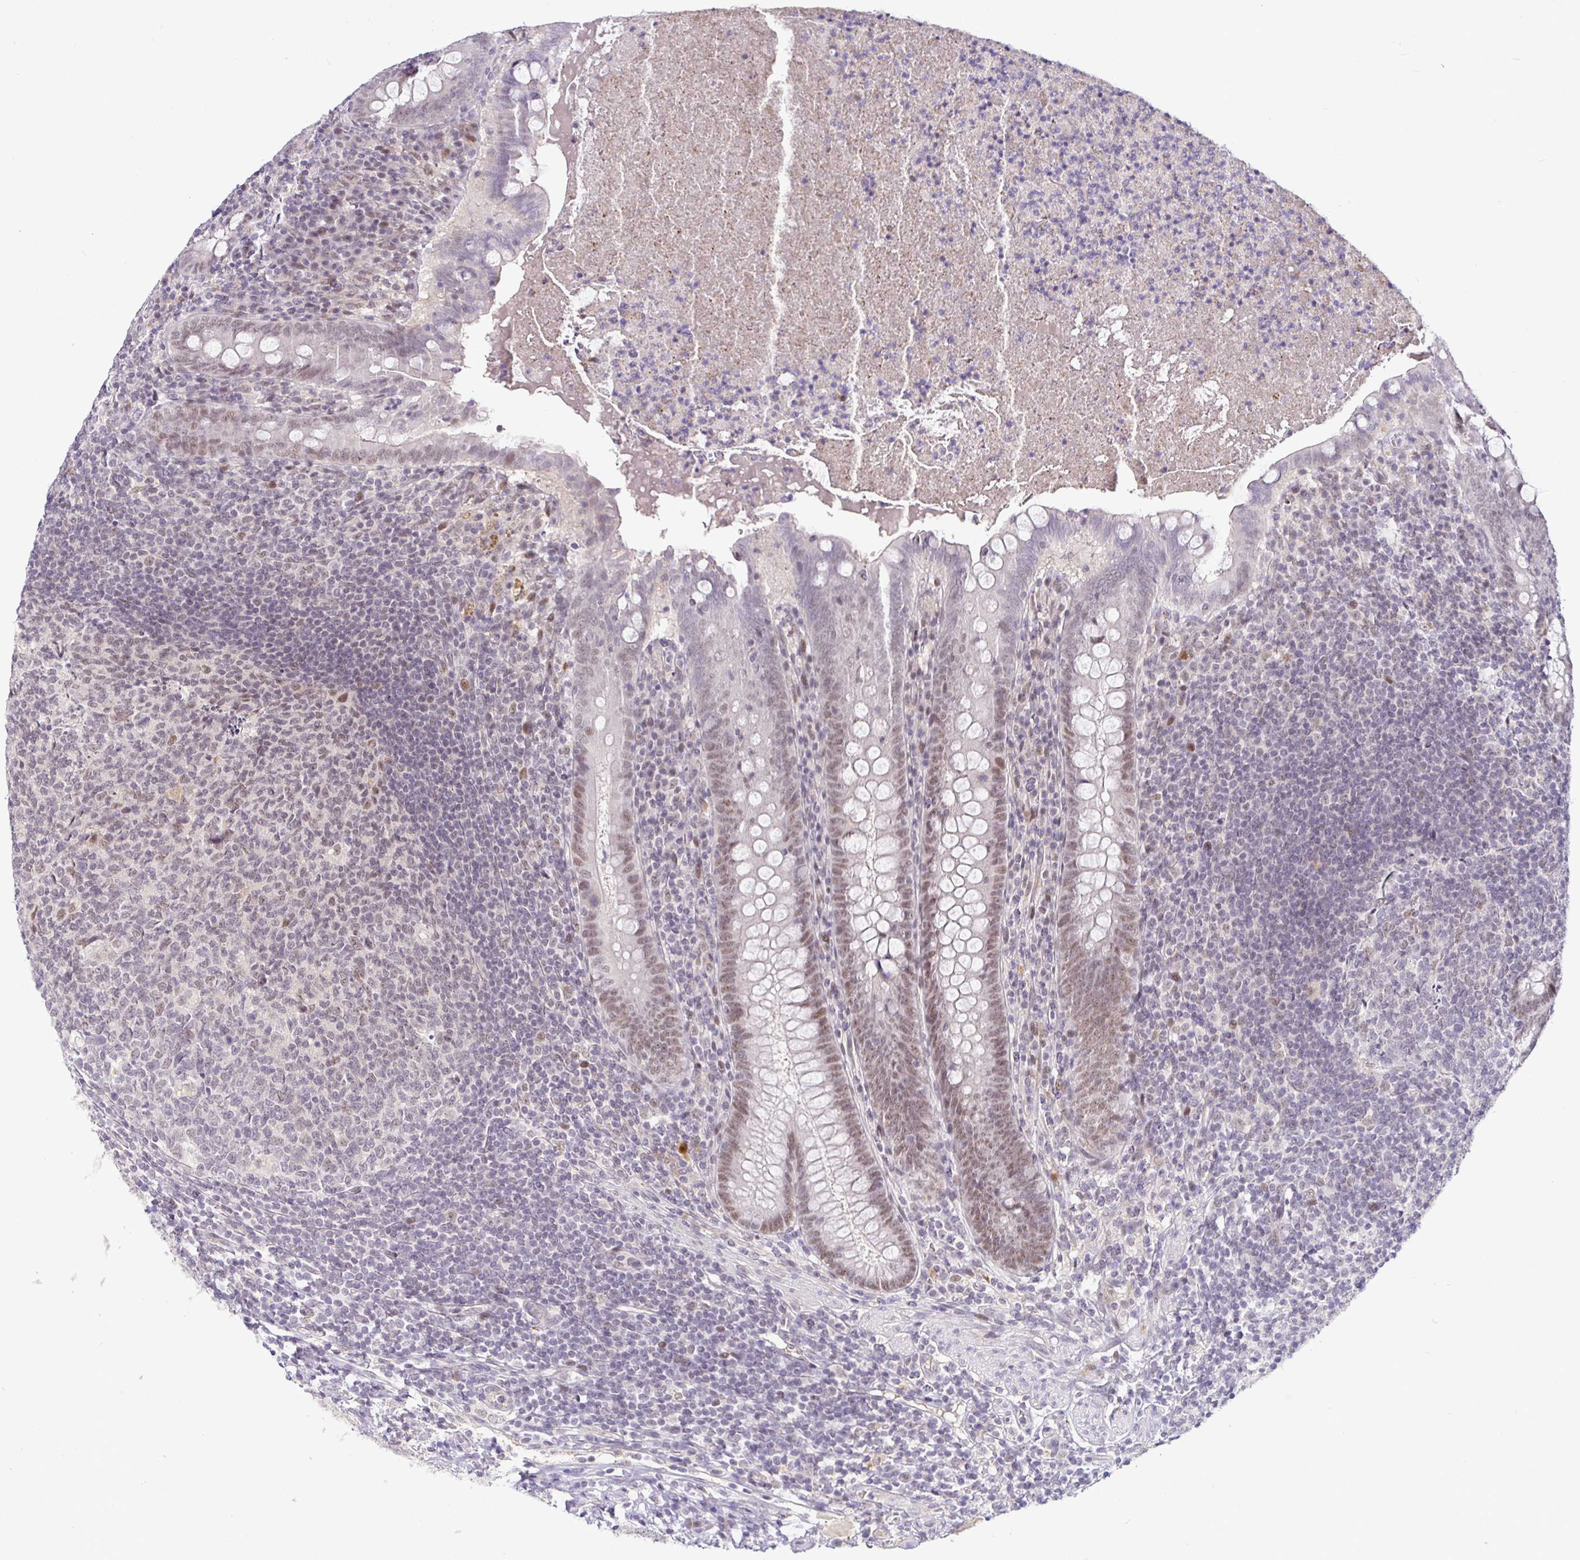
{"staining": {"intensity": "weak", "quantity": ">75%", "location": "nuclear"}, "tissue": "appendix", "cell_type": "Glandular cells", "image_type": "normal", "snomed": [{"axis": "morphology", "description": "Normal tissue, NOS"}, {"axis": "topography", "description": "Appendix"}], "caption": "An immunohistochemistry (IHC) photomicrograph of benign tissue is shown. Protein staining in brown shows weak nuclear positivity in appendix within glandular cells.", "gene": "NUP188", "patient": {"sex": "male", "age": 47}}